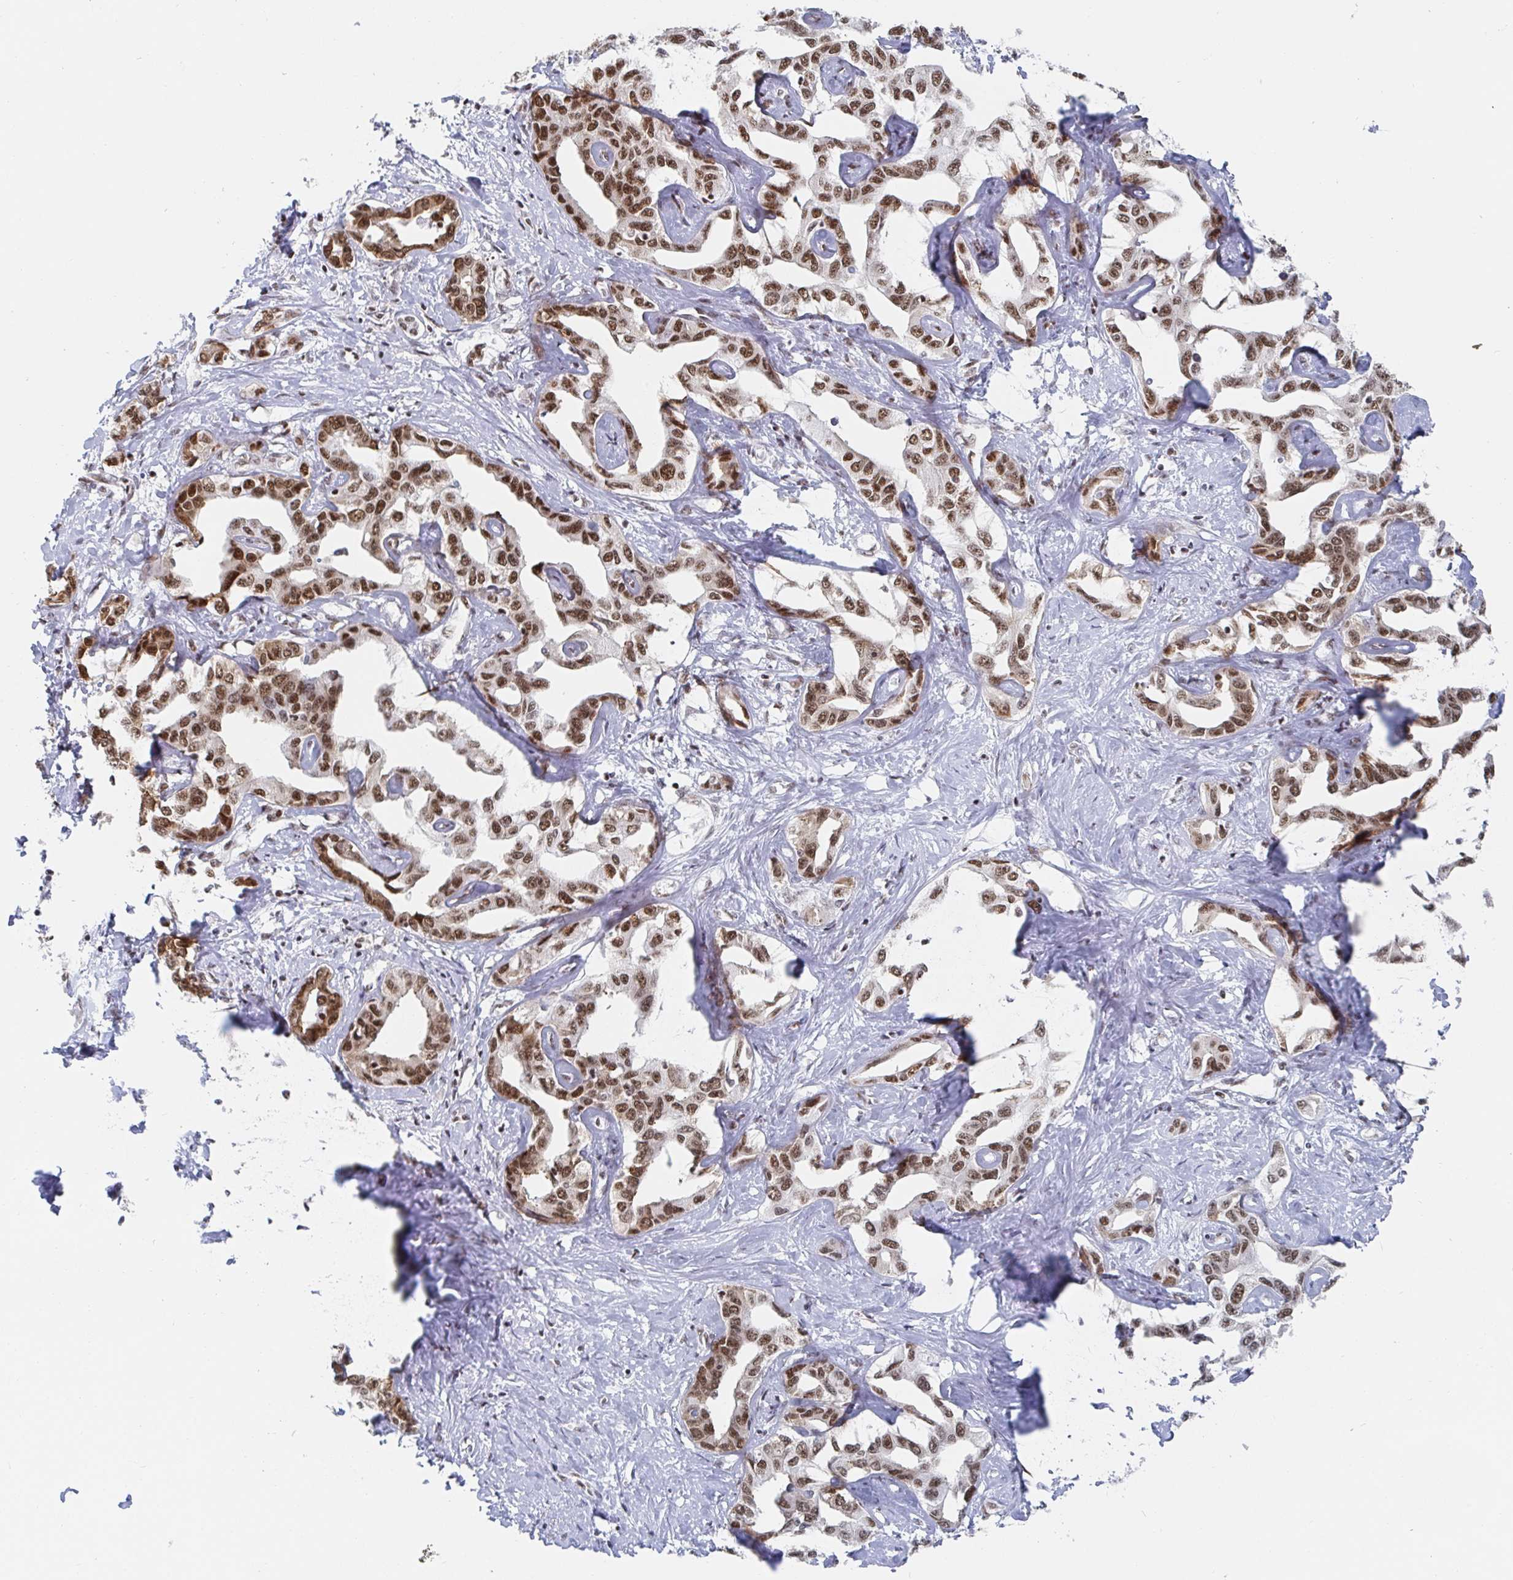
{"staining": {"intensity": "moderate", "quantity": ">75%", "location": "nuclear"}, "tissue": "liver cancer", "cell_type": "Tumor cells", "image_type": "cancer", "snomed": [{"axis": "morphology", "description": "Cholangiocarcinoma"}, {"axis": "topography", "description": "Liver"}], "caption": "Immunohistochemical staining of liver cancer demonstrates moderate nuclear protein expression in approximately >75% of tumor cells.", "gene": "EWSR1", "patient": {"sex": "male", "age": 59}}